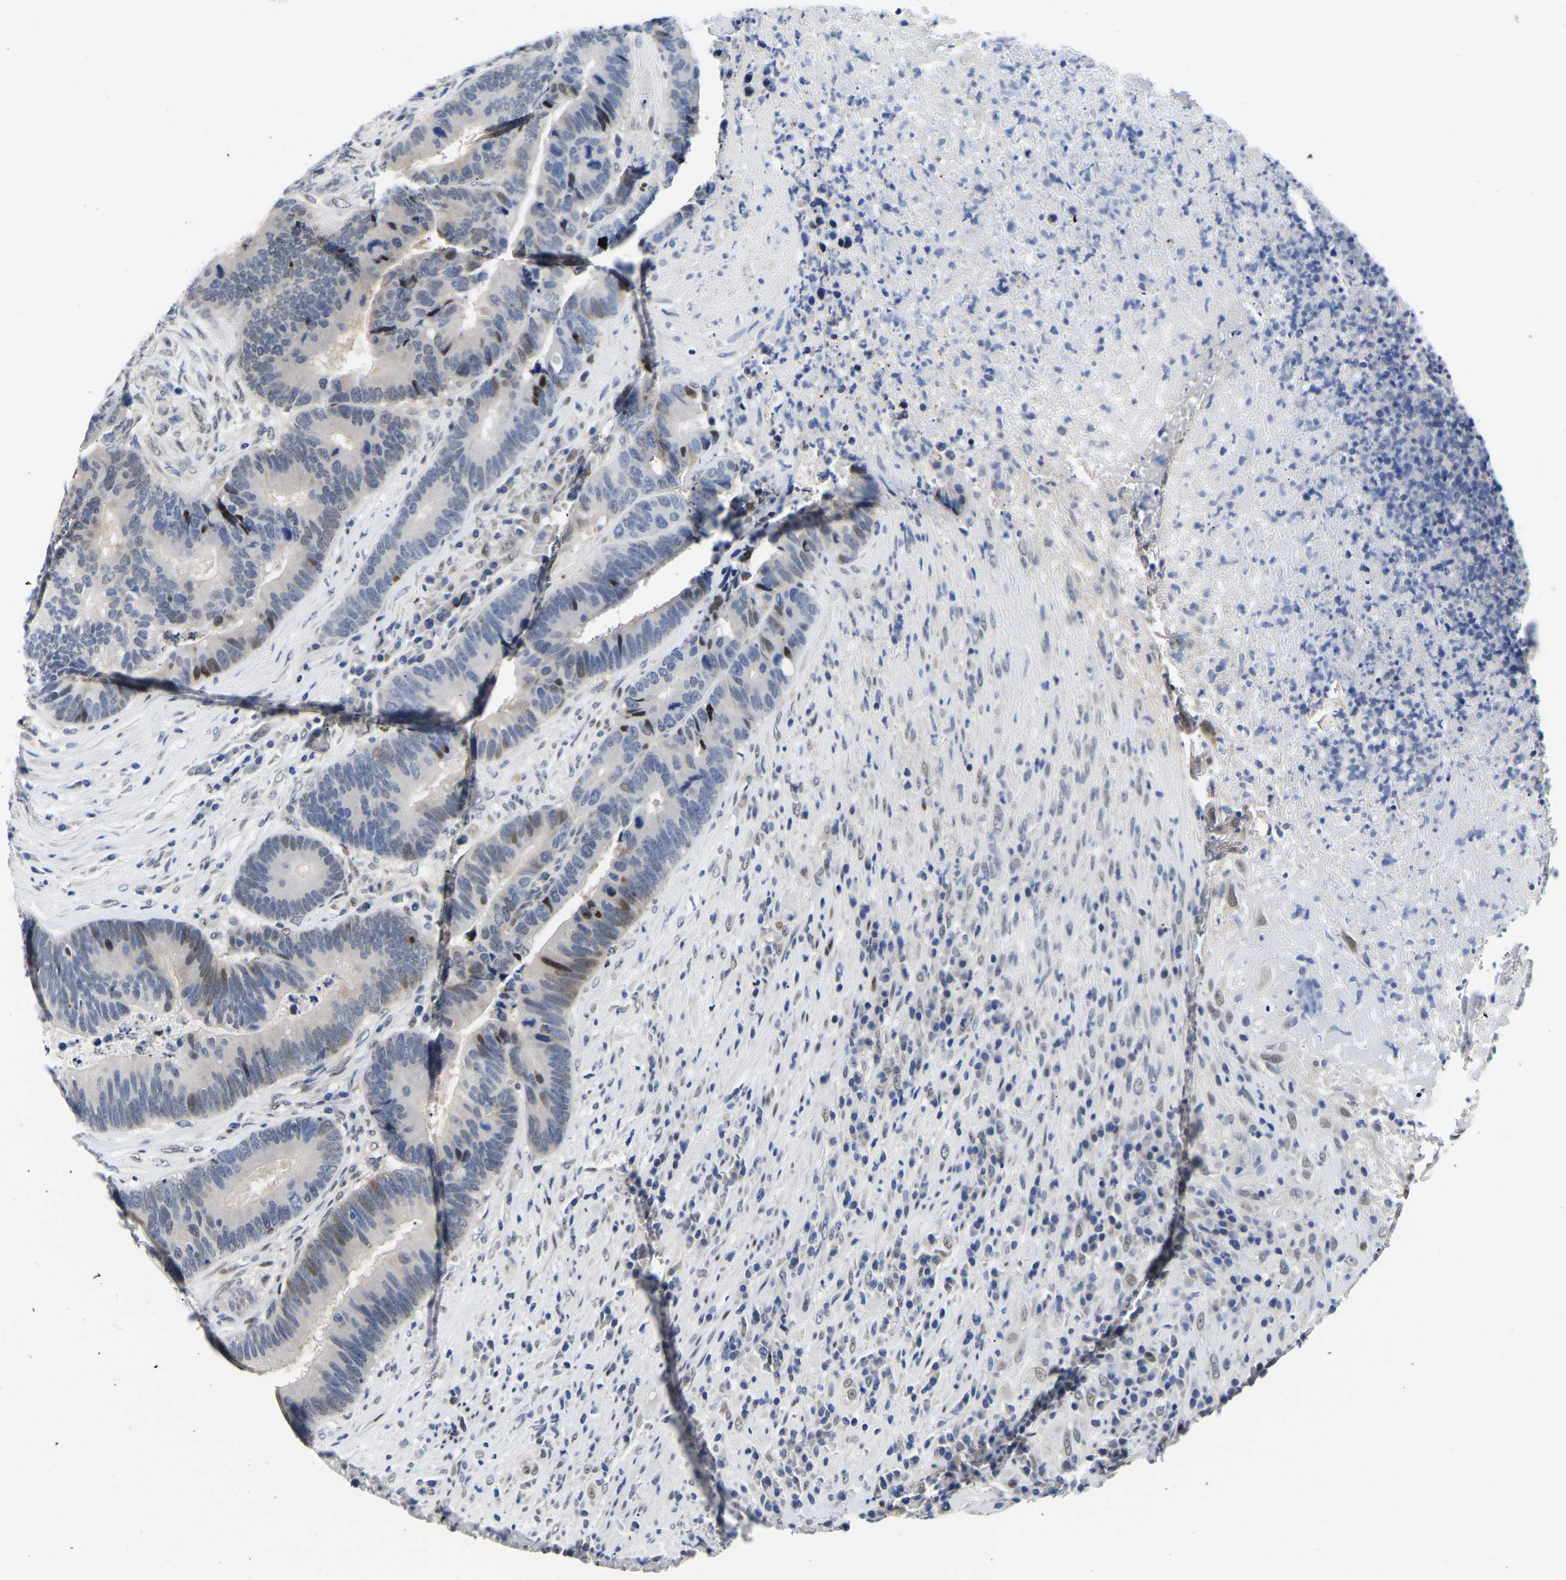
{"staining": {"intensity": "strong", "quantity": "<25%", "location": "nuclear"}, "tissue": "colorectal cancer", "cell_type": "Tumor cells", "image_type": "cancer", "snomed": [{"axis": "morphology", "description": "Adenocarcinoma, NOS"}, {"axis": "topography", "description": "Rectum"}], "caption": "IHC micrograph of adenocarcinoma (colorectal) stained for a protein (brown), which shows medium levels of strong nuclear positivity in approximately <25% of tumor cells.", "gene": "PTRHD1", "patient": {"sex": "female", "age": 89}}